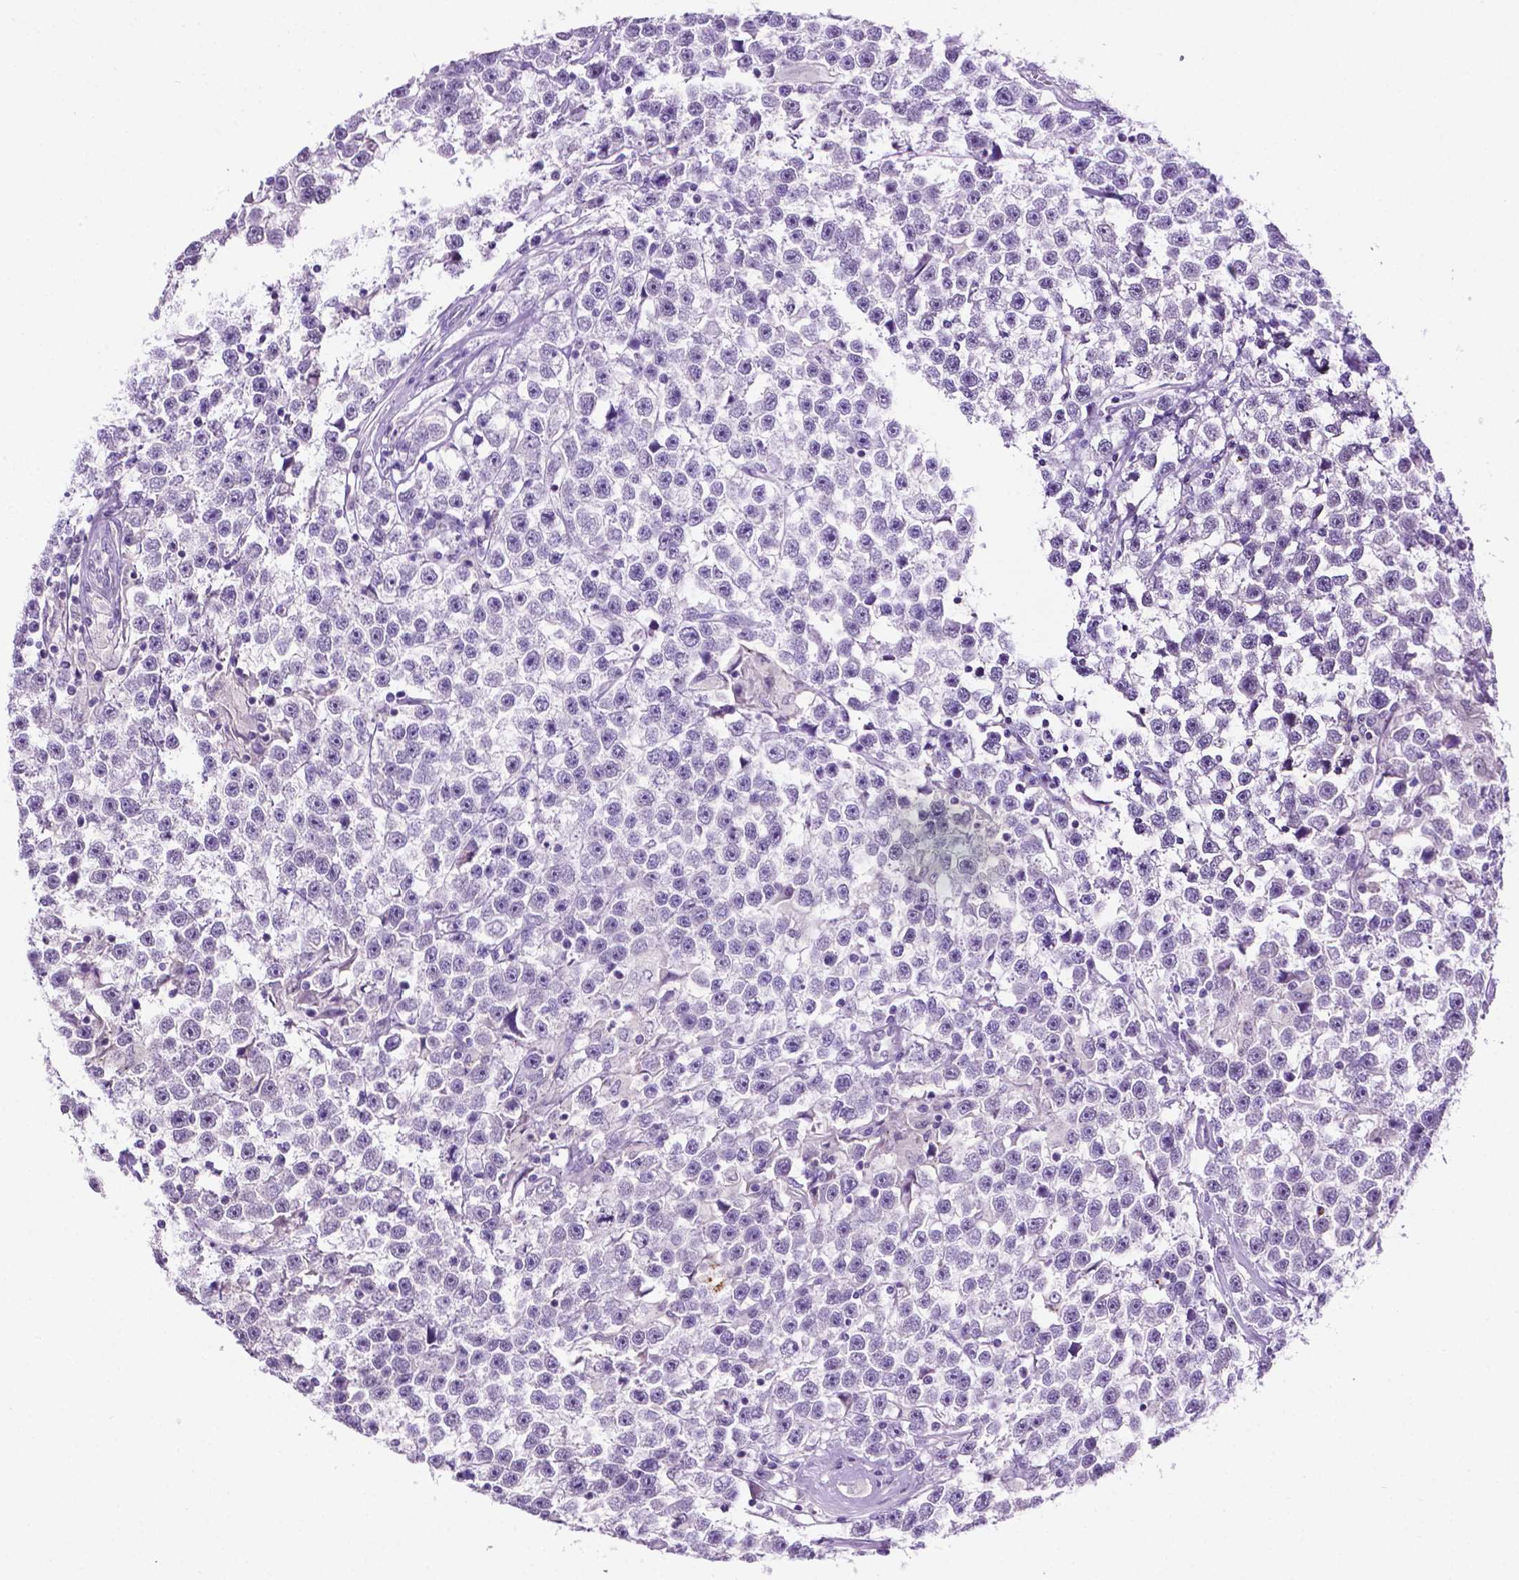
{"staining": {"intensity": "negative", "quantity": "none", "location": "none"}, "tissue": "testis cancer", "cell_type": "Tumor cells", "image_type": "cancer", "snomed": [{"axis": "morphology", "description": "Seminoma, NOS"}, {"axis": "topography", "description": "Testis"}], "caption": "This is an IHC histopathology image of testis cancer. There is no positivity in tumor cells.", "gene": "MMP27", "patient": {"sex": "male", "age": 31}}